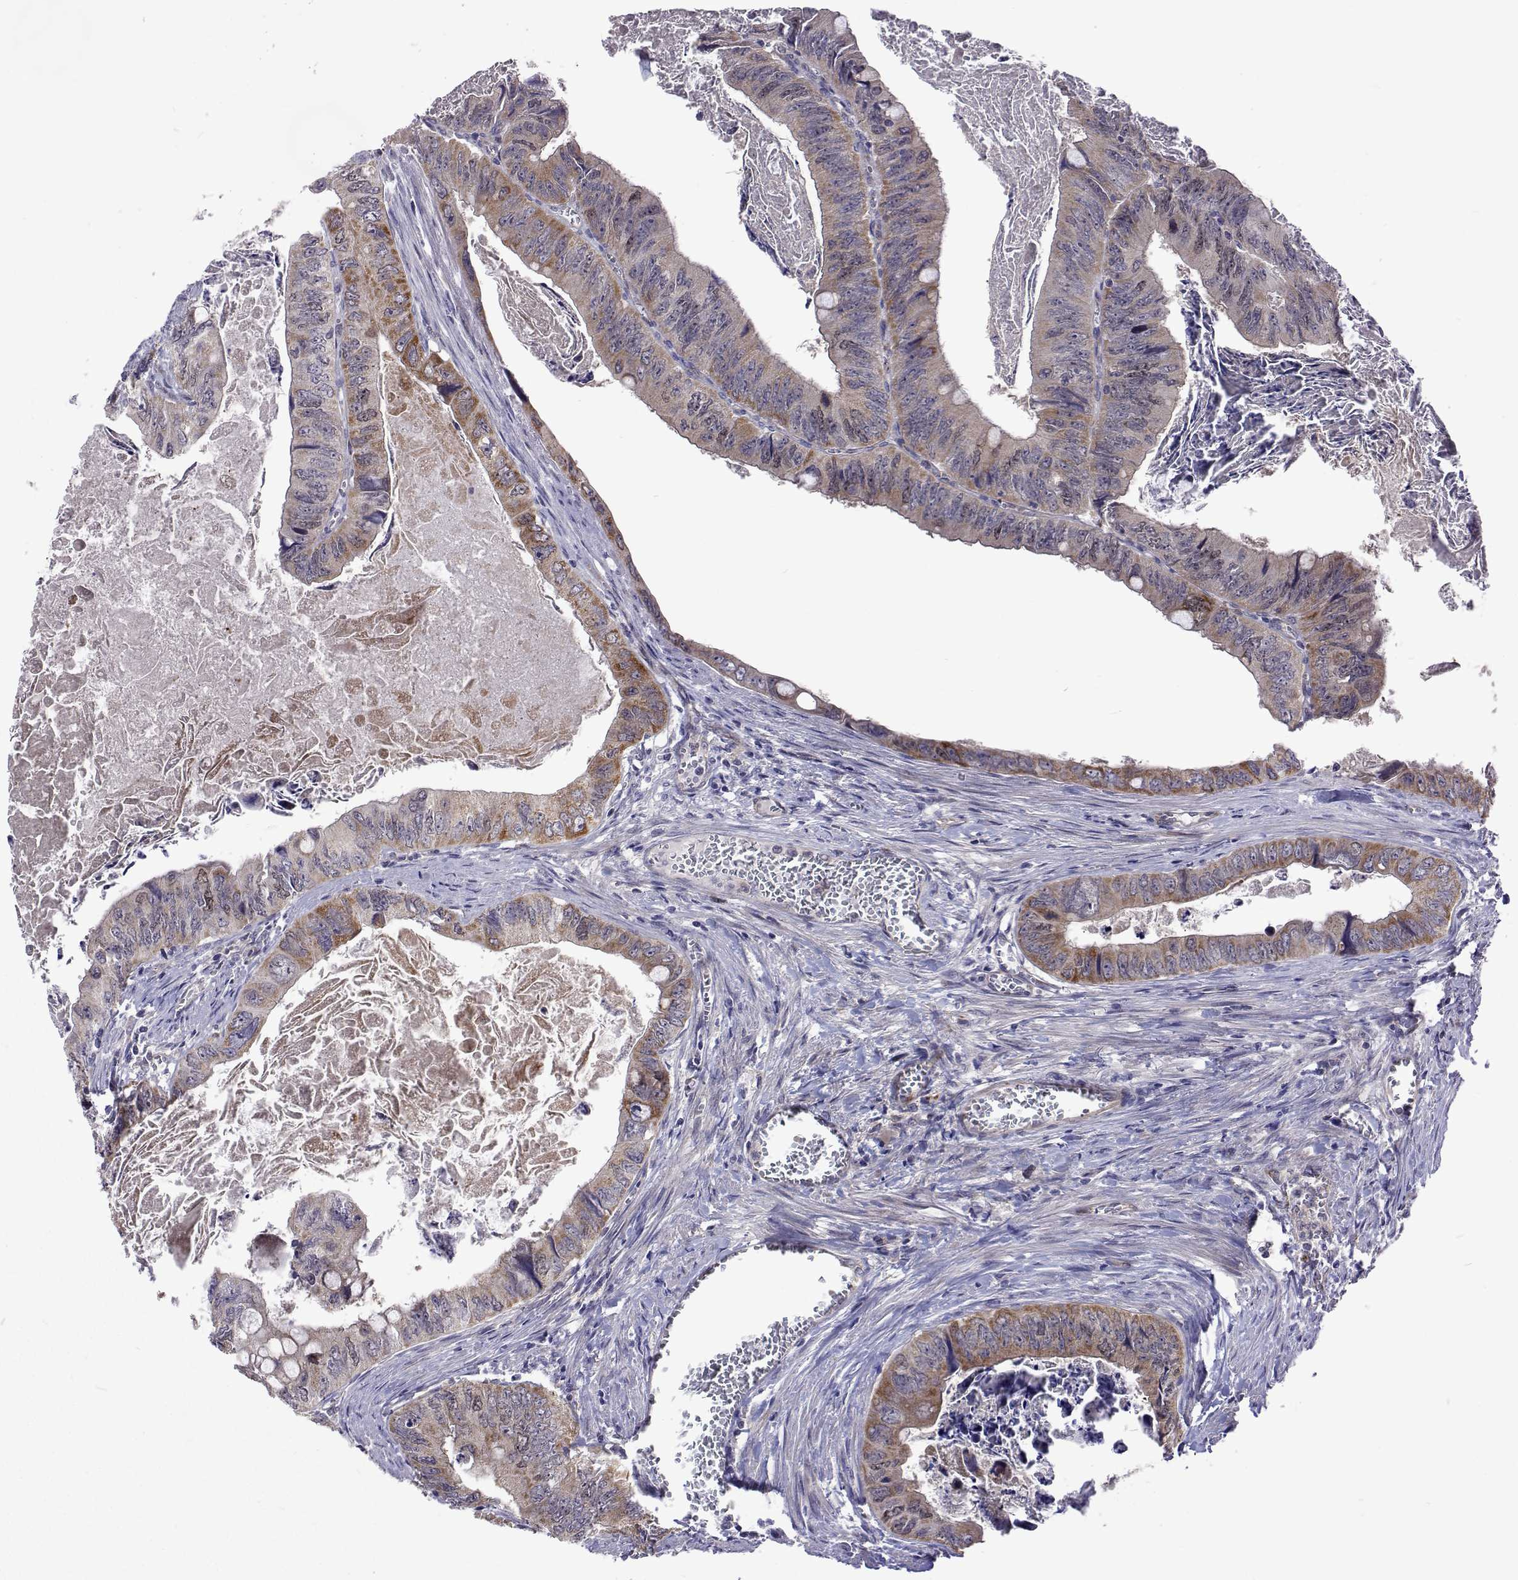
{"staining": {"intensity": "moderate", "quantity": "25%-75%", "location": "cytoplasmic/membranous"}, "tissue": "colorectal cancer", "cell_type": "Tumor cells", "image_type": "cancer", "snomed": [{"axis": "morphology", "description": "Adenocarcinoma, NOS"}, {"axis": "topography", "description": "Colon"}], "caption": "Colorectal adenocarcinoma was stained to show a protein in brown. There is medium levels of moderate cytoplasmic/membranous expression in approximately 25%-75% of tumor cells. (IHC, brightfield microscopy, high magnification).", "gene": "DHTKD1", "patient": {"sex": "female", "age": 84}}